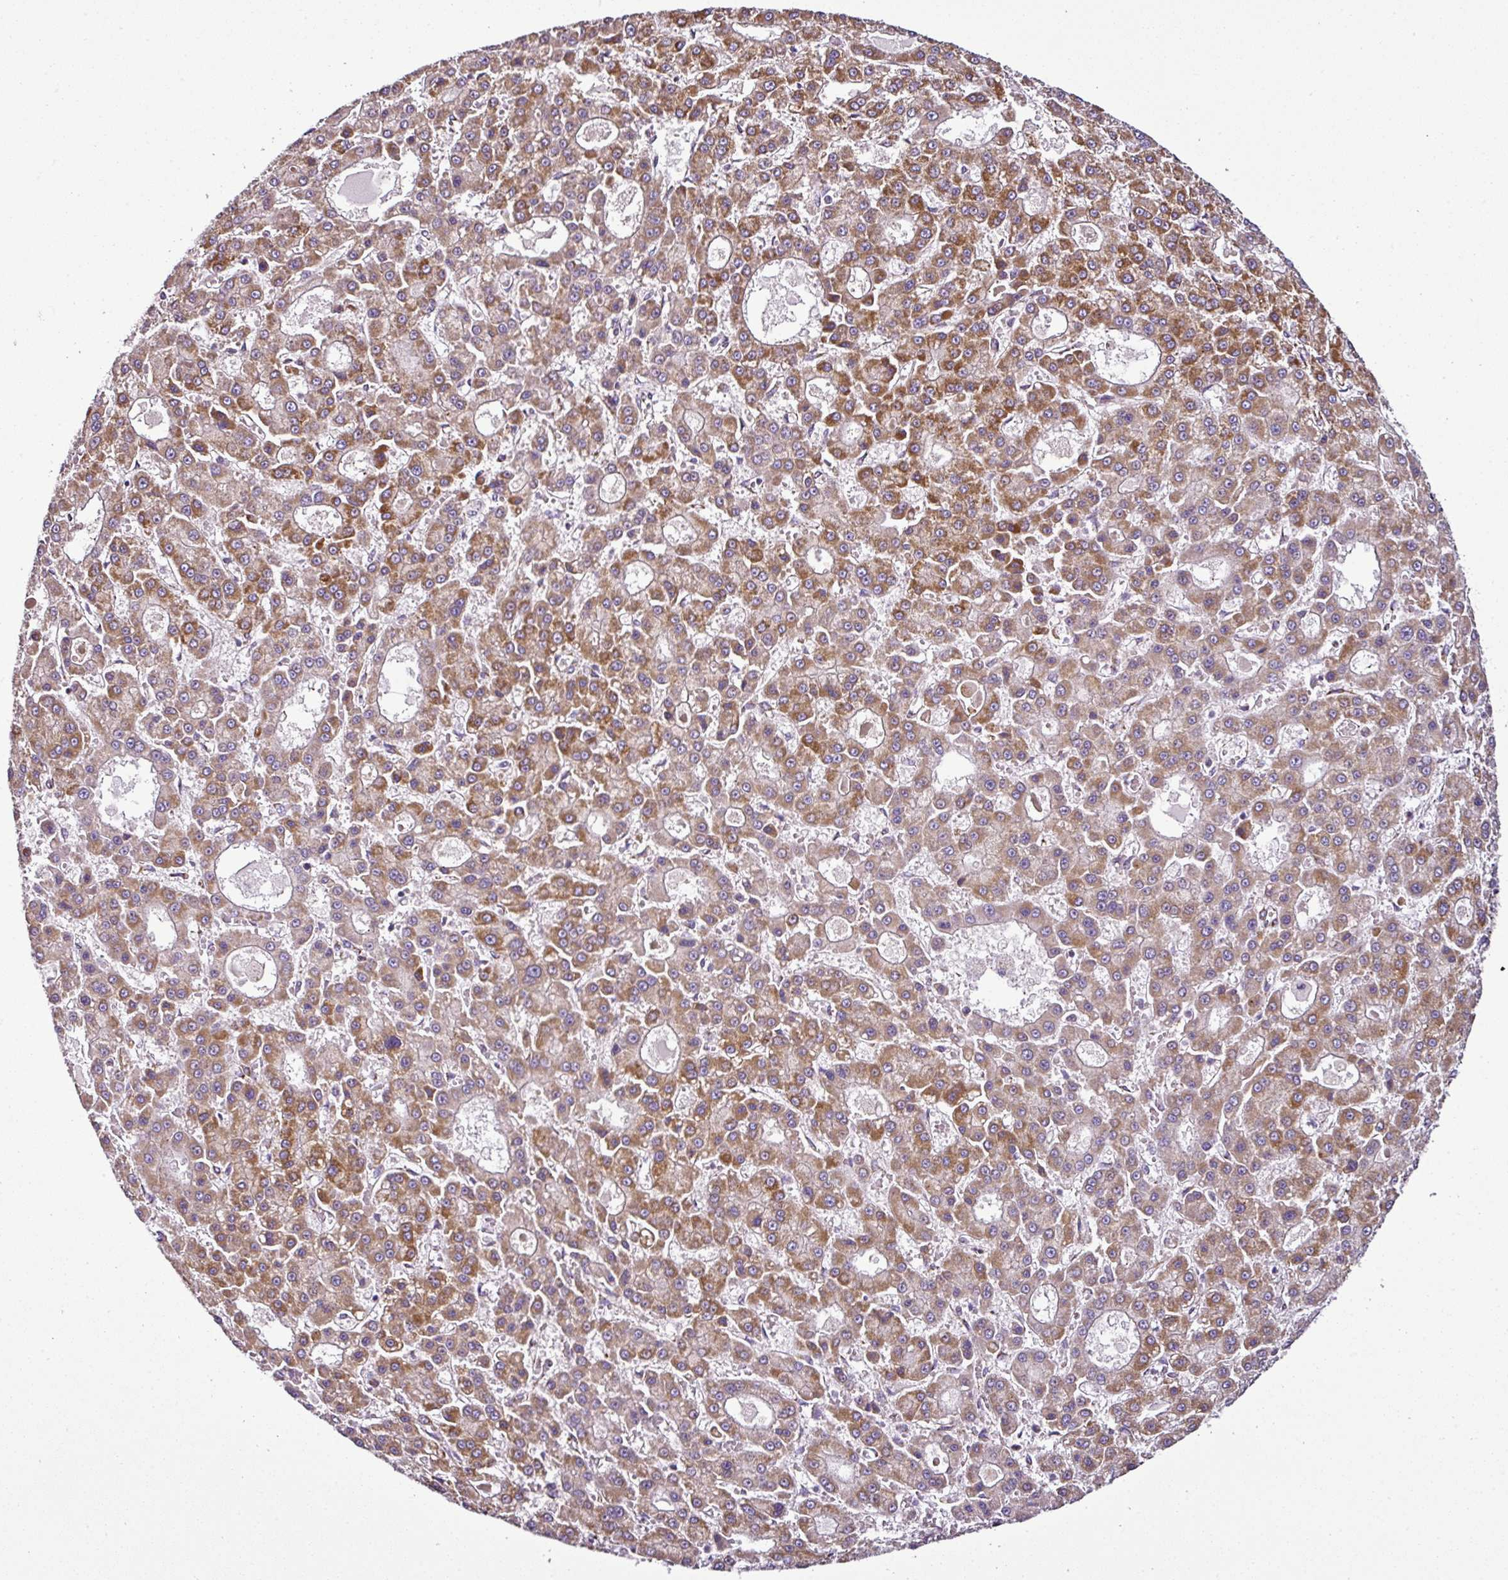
{"staining": {"intensity": "moderate", "quantity": ">75%", "location": "cytoplasmic/membranous"}, "tissue": "liver cancer", "cell_type": "Tumor cells", "image_type": "cancer", "snomed": [{"axis": "morphology", "description": "Carcinoma, Hepatocellular, NOS"}, {"axis": "topography", "description": "Liver"}], "caption": "Immunohistochemistry (IHC) micrograph of liver cancer stained for a protein (brown), which displays medium levels of moderate cytoplasmic/membranous positivity in approximately >75% of tumor cells.", "gene": "DPAGT1", "patient": {"sex": "male", "age": 70}}